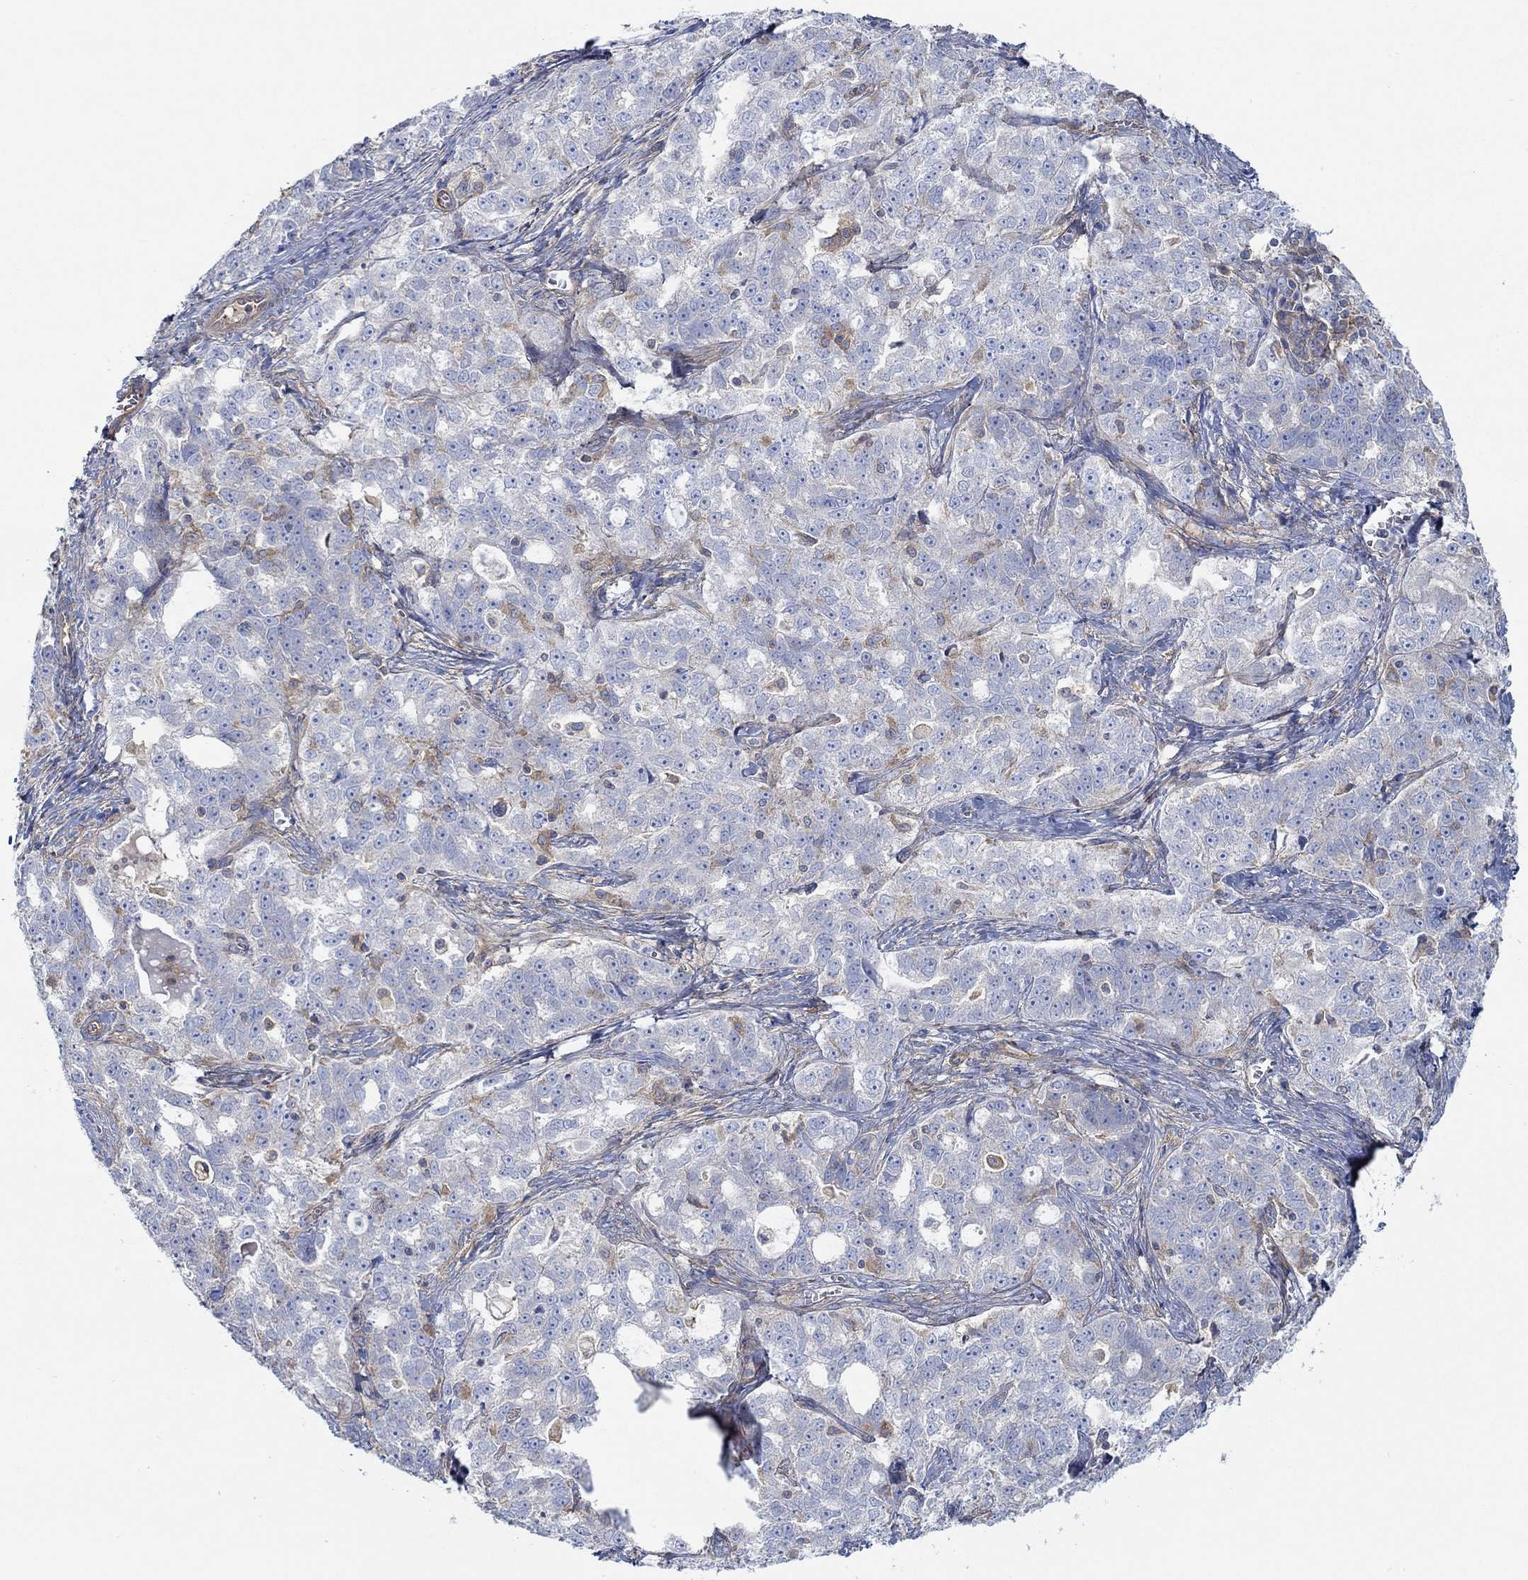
{"staining": {"intensity": "weak", "quantity": "<25%", "location": "cytoplasmic/membranous"}, "tissue": "ovarian cancer", "cell_type": "Tumor cells", "image_type": "cancer", "snomed": [{"axis": "morphology", "description": "Cystadenocarcinoma, serous, NOS"}, {"axis": "topography", "description": "Ovary"}], "caption": "IHC image of ovarian cancer stained for a protein (brown), which exhibits no positivity in tumor cells. (DAB immunohistochemistry, high magnification).", "gene": "SPAG9", "patient": {"sex": "female", "age": 51}}